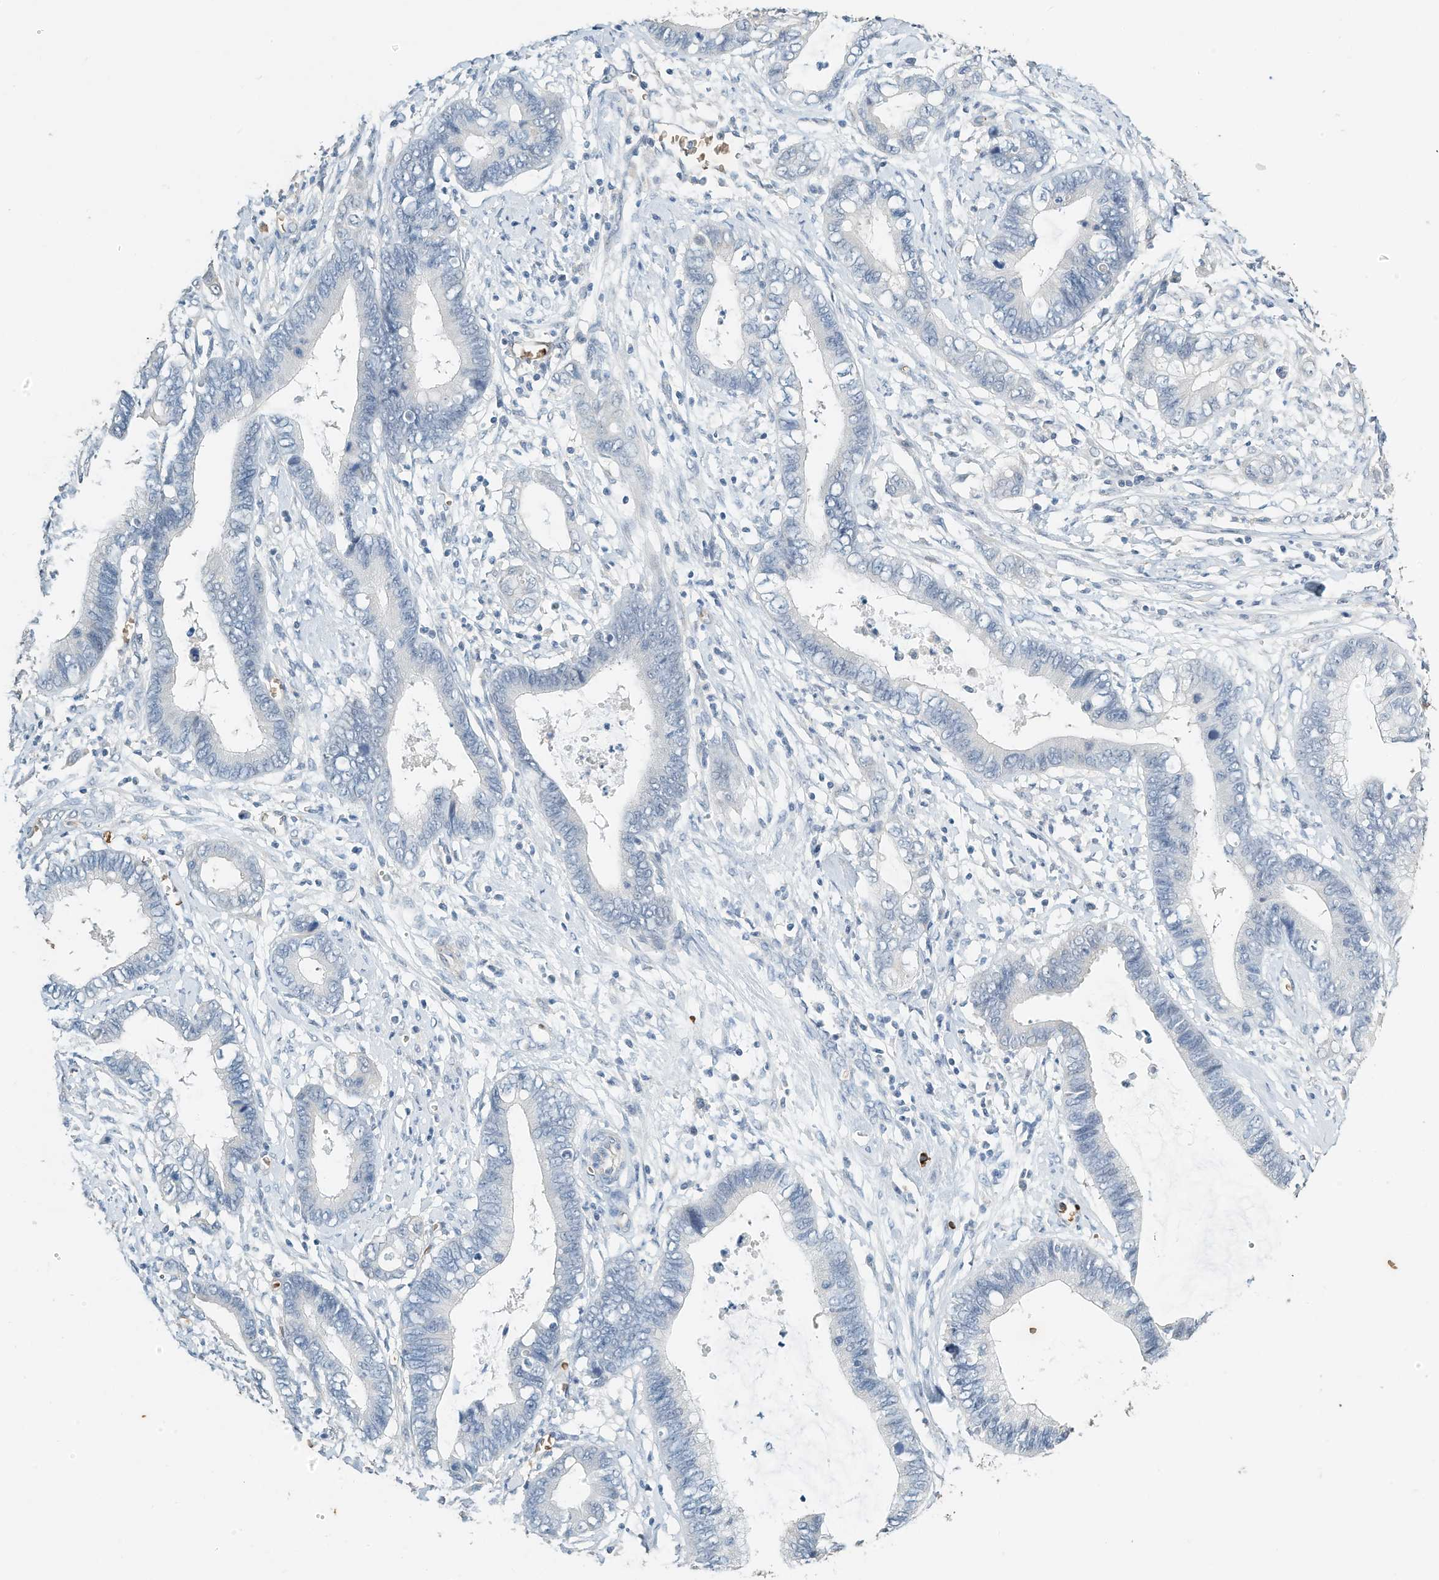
{"staining": {"intensity": "negative", "quantity": "none", "location": "none"}, "tissue": "cervical cancer", "cell_type": "Tumor cells", "image_type": "cancer", "snomed": [{"axis": "morphology", "description": "Adenocarcinoma, NOS"}, {"axis": "topography", "description": "Cervix"}], "caption": "DAB immunohistochemical staining of human cervical cancer demonstrates no significant positivity in tumor cells.", "gene": "RCAN3", "patient": {"sex": "female", "age": 44}}